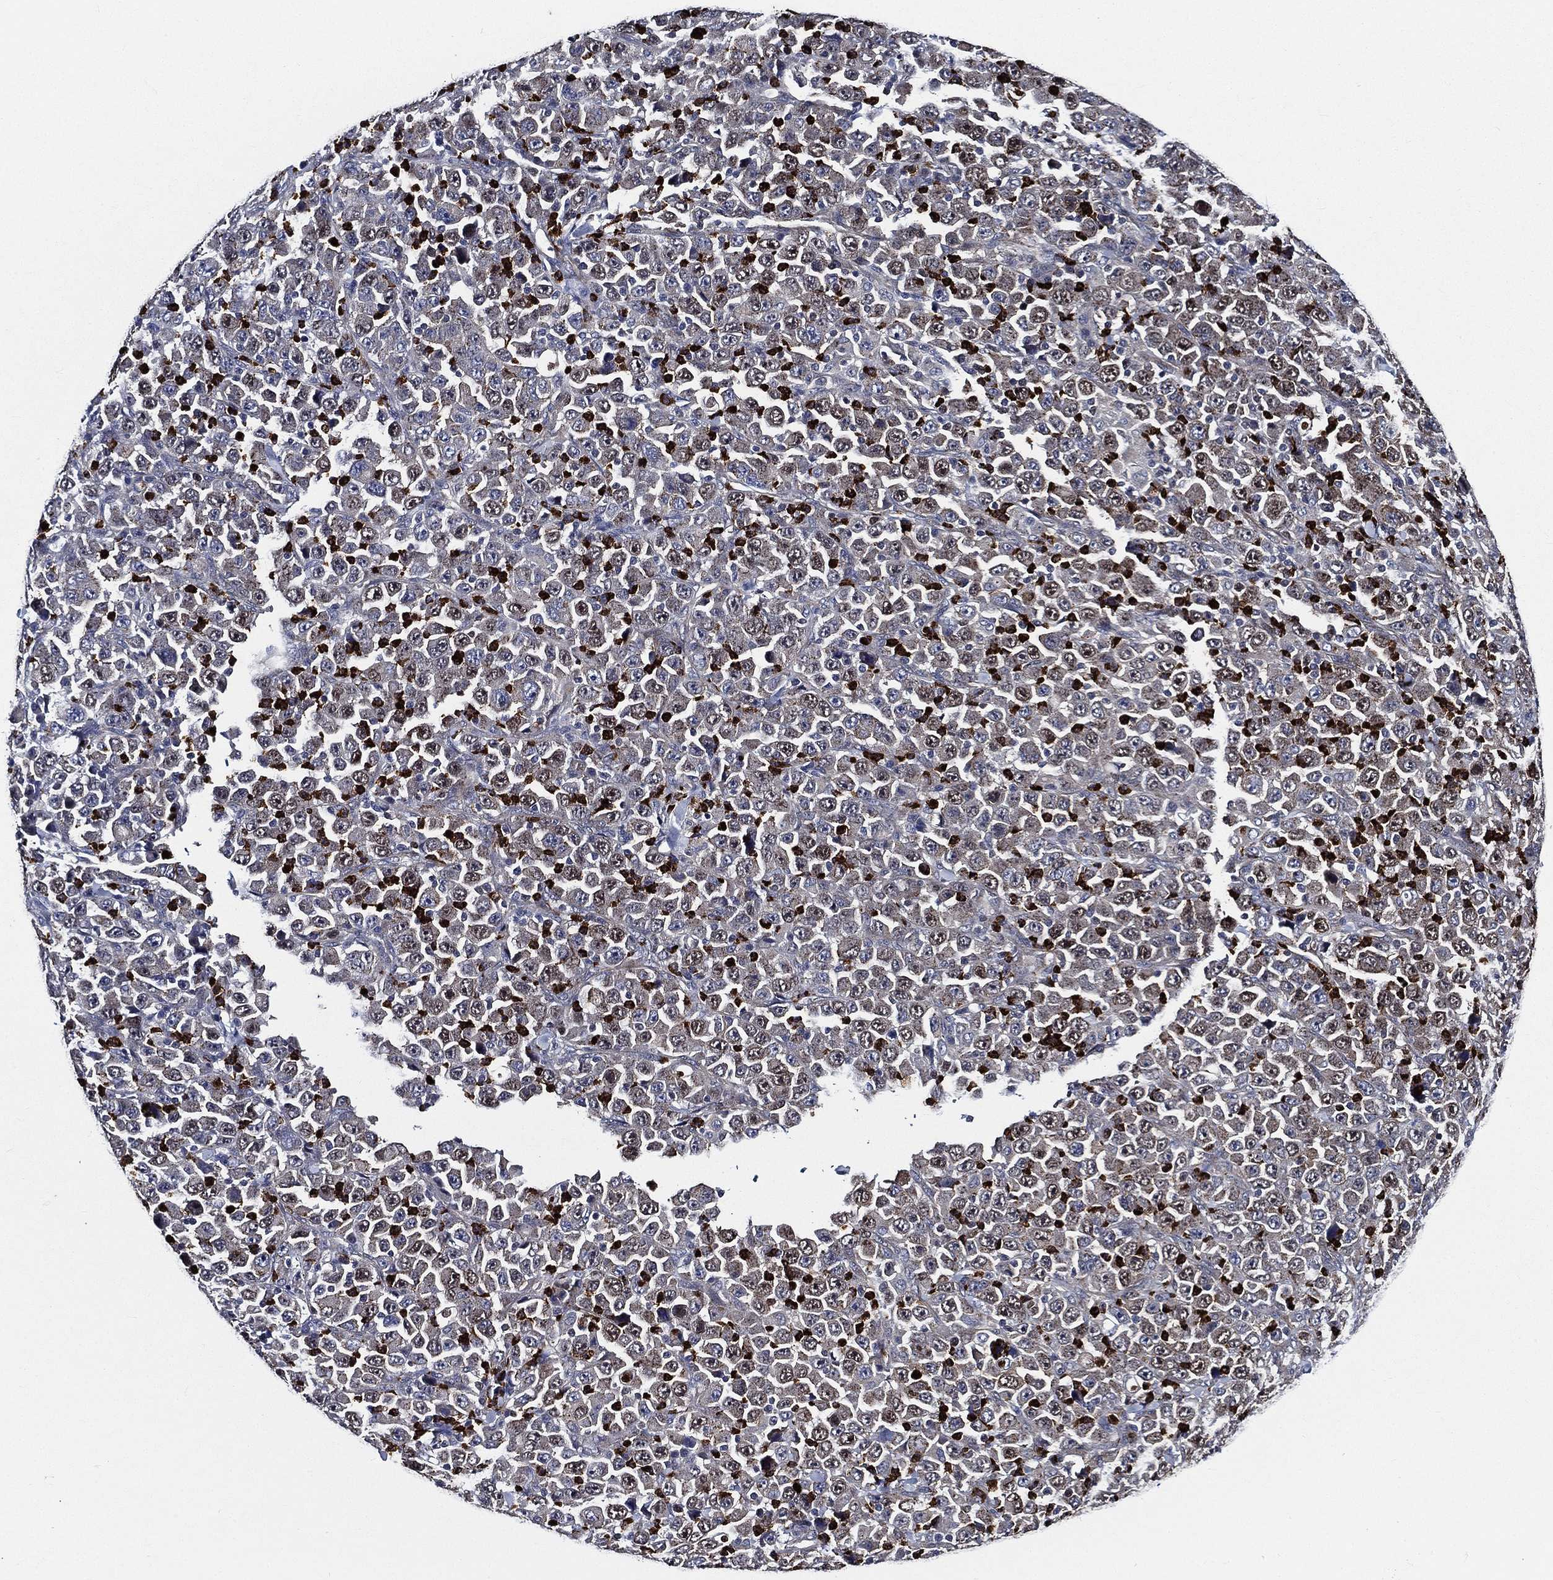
{"staining": {"intensity": "moderate", "quantity": "<25%", "location": "nuclear"}, "tissue": "stomach cancer", "cell_type": "Tumor cells", "image_type": "cancer", "snomed": [{"axis": "morphology", "description": "Normal tissue, NOS"}, {"axis": "morphology", "description": "Adenocarcinoma, NOS"}, {"axis": "topography", "description": "Stomach, upper"}, {"axis": "topography", "description": "Stomach"}], "caption": "Immunohistochemical staining of human stomach cancer (adenocarcinoma) reveals low levels of moderate nuclear protein expression in approximately <25% of tumor cells.", "gene": "KIF20B", "patient": {"sex": "male", "age": 59}}